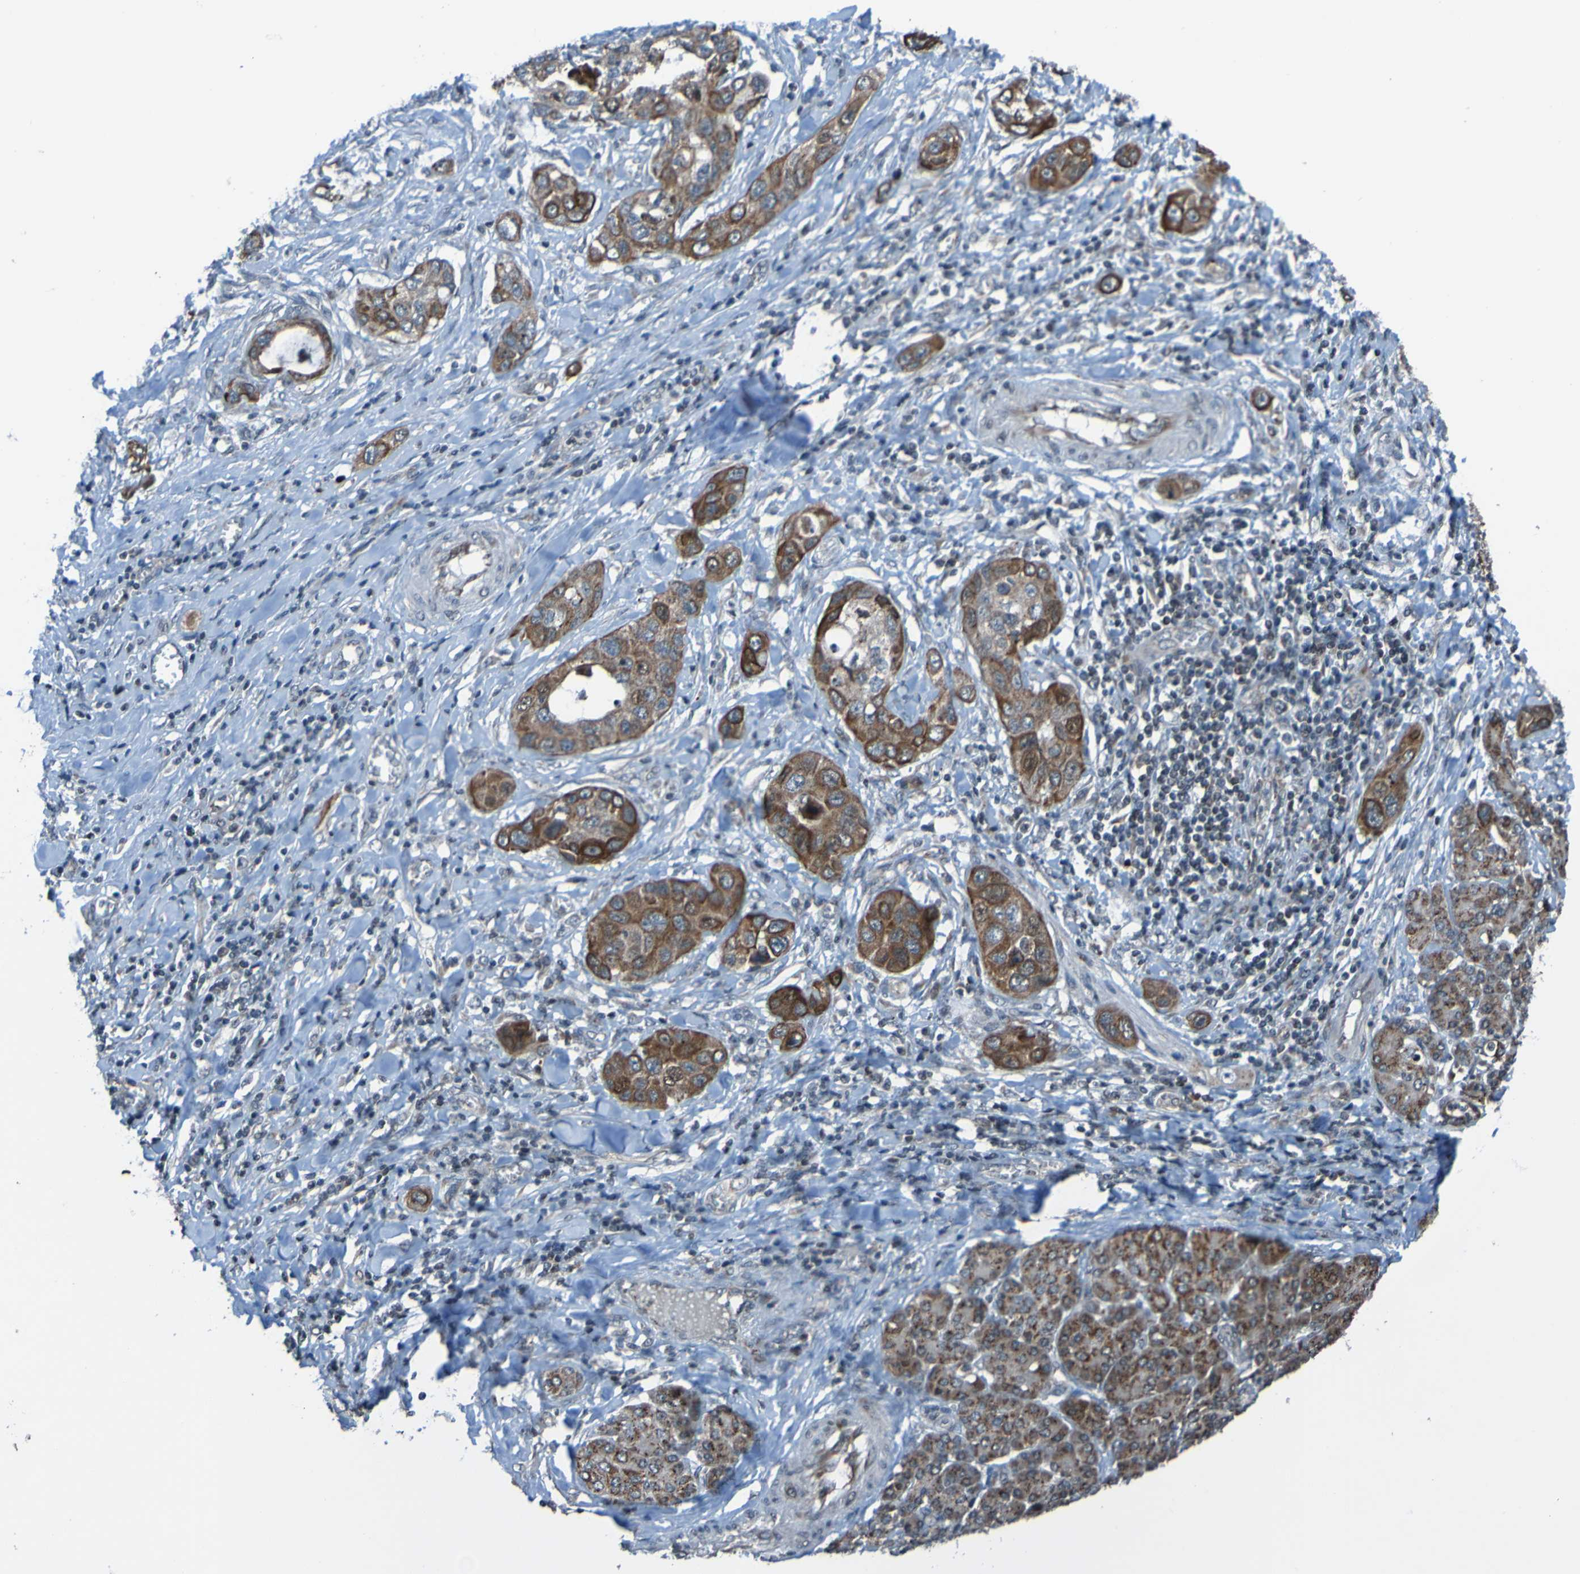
{"staining": {"intensity": "moderate", "quantity": ">75%", "location": "cytoplasmic/membranous"}, "tissue": "pancreatic cancer", "cell_type": "Tumor cells", "image_type": "cancer", "snomed": [{"axis": "morphology", "description": "Adenocarcinoma, NOS"}, {"axis": "topography", "description": "Pancreas"}], "caption": "Adenocarcinoma (pancreatic) stained for a protein shows moderate cytoplasmic/membranous positivity in tumor cells.", "gene": "UNG", "patient": {"sex": "female", "age": 70}}